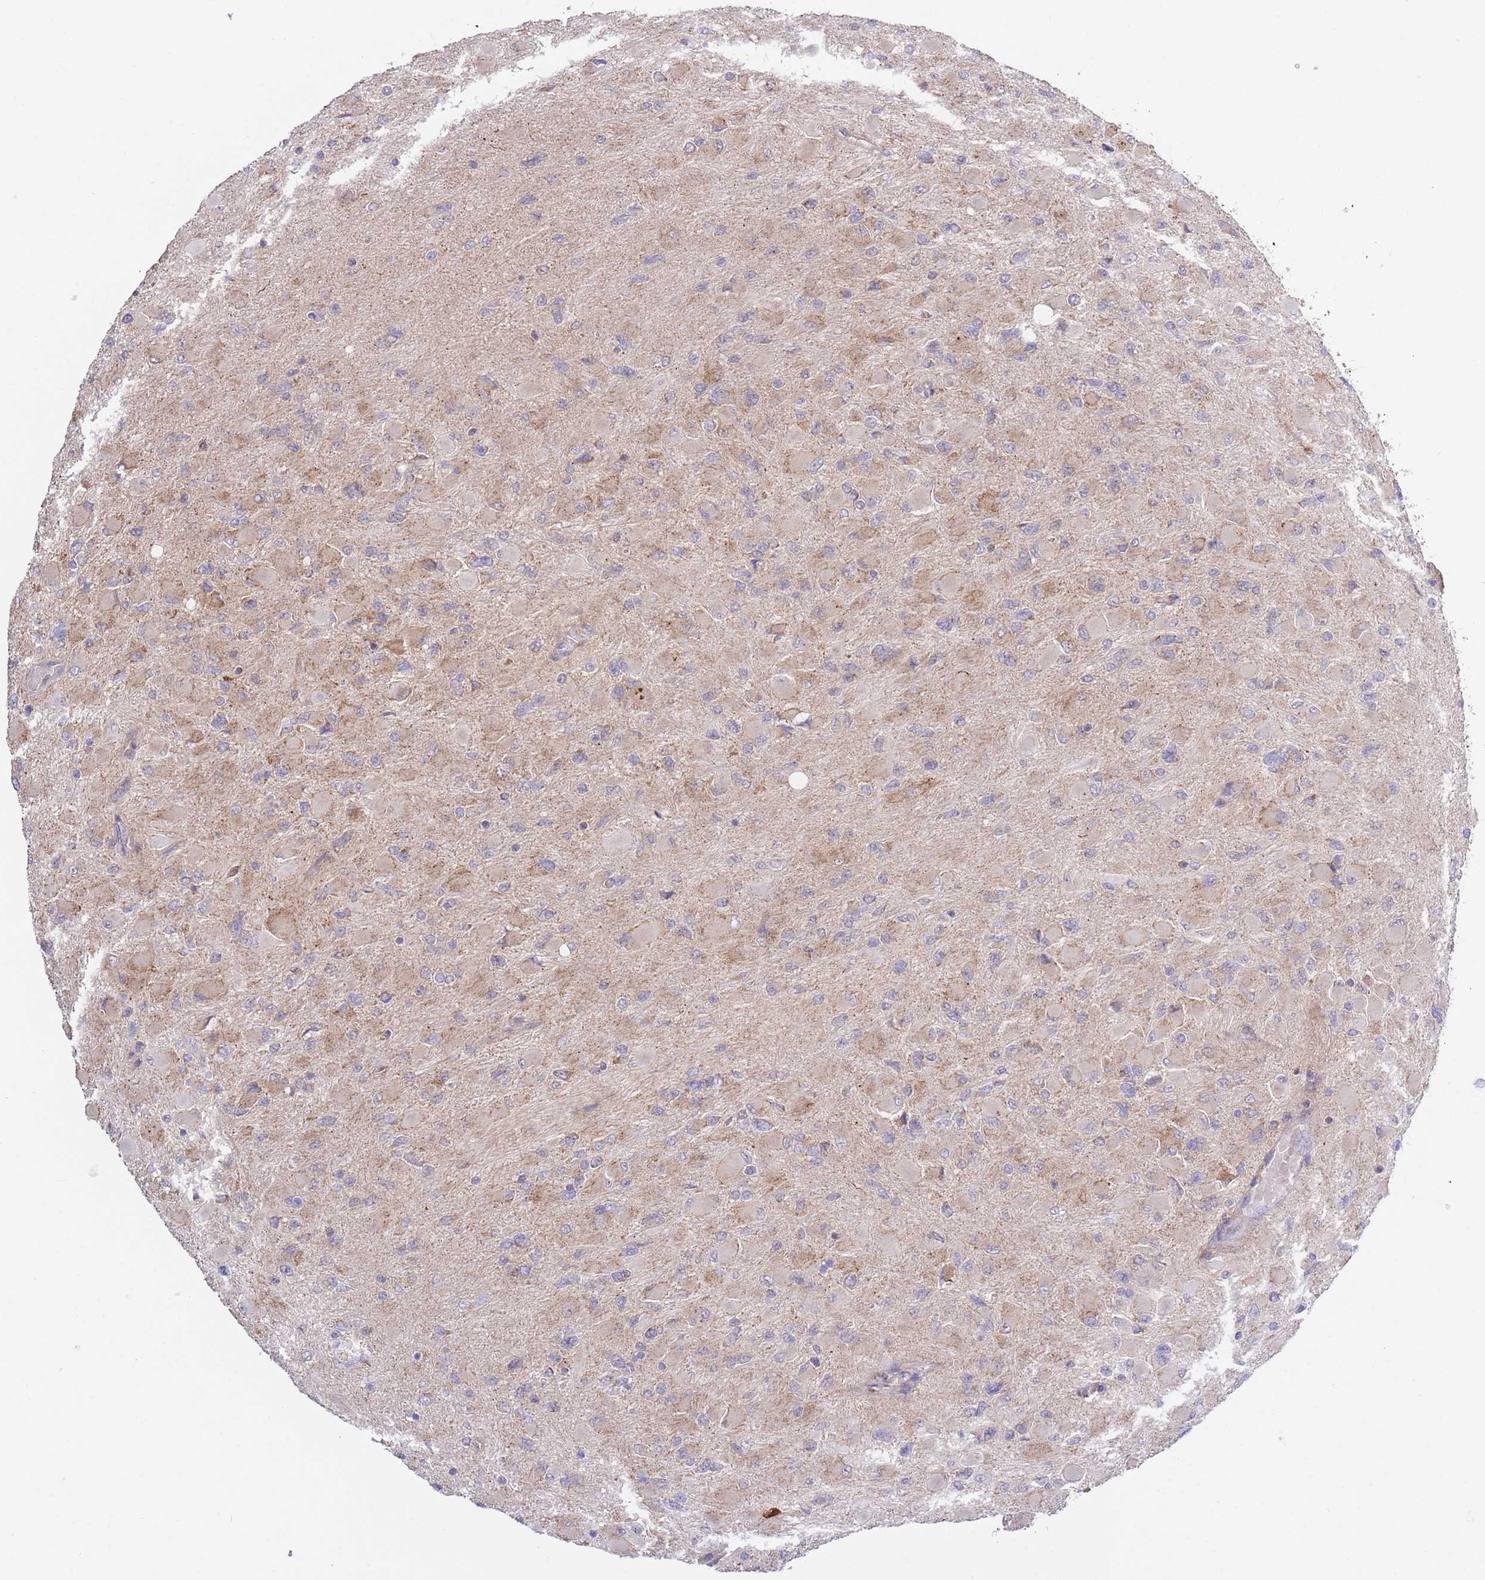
{"staining": {"intensity": "weak", "quantity": "<25%", "location": "cytoplasmic/membranous"}, "tissue": "glioma", "cell_type": "Tumor cells", "image_type": "cancer", "snomed": [{"axis": "morphology", "description": "Glioma, malignant, High grade"}, {"axis": "topography", "description": "Cerebral cortex"}], "caption": "This histopathology image is of high-grade glioma (malignant) stained with immunohistochemistry (IHC) to label a protein in brown with the nuclei are counter-stained blue. There is no expression in tumor cells.", "gene": "ATP13A2", "patient": {"sex": "female", "age": 36}}